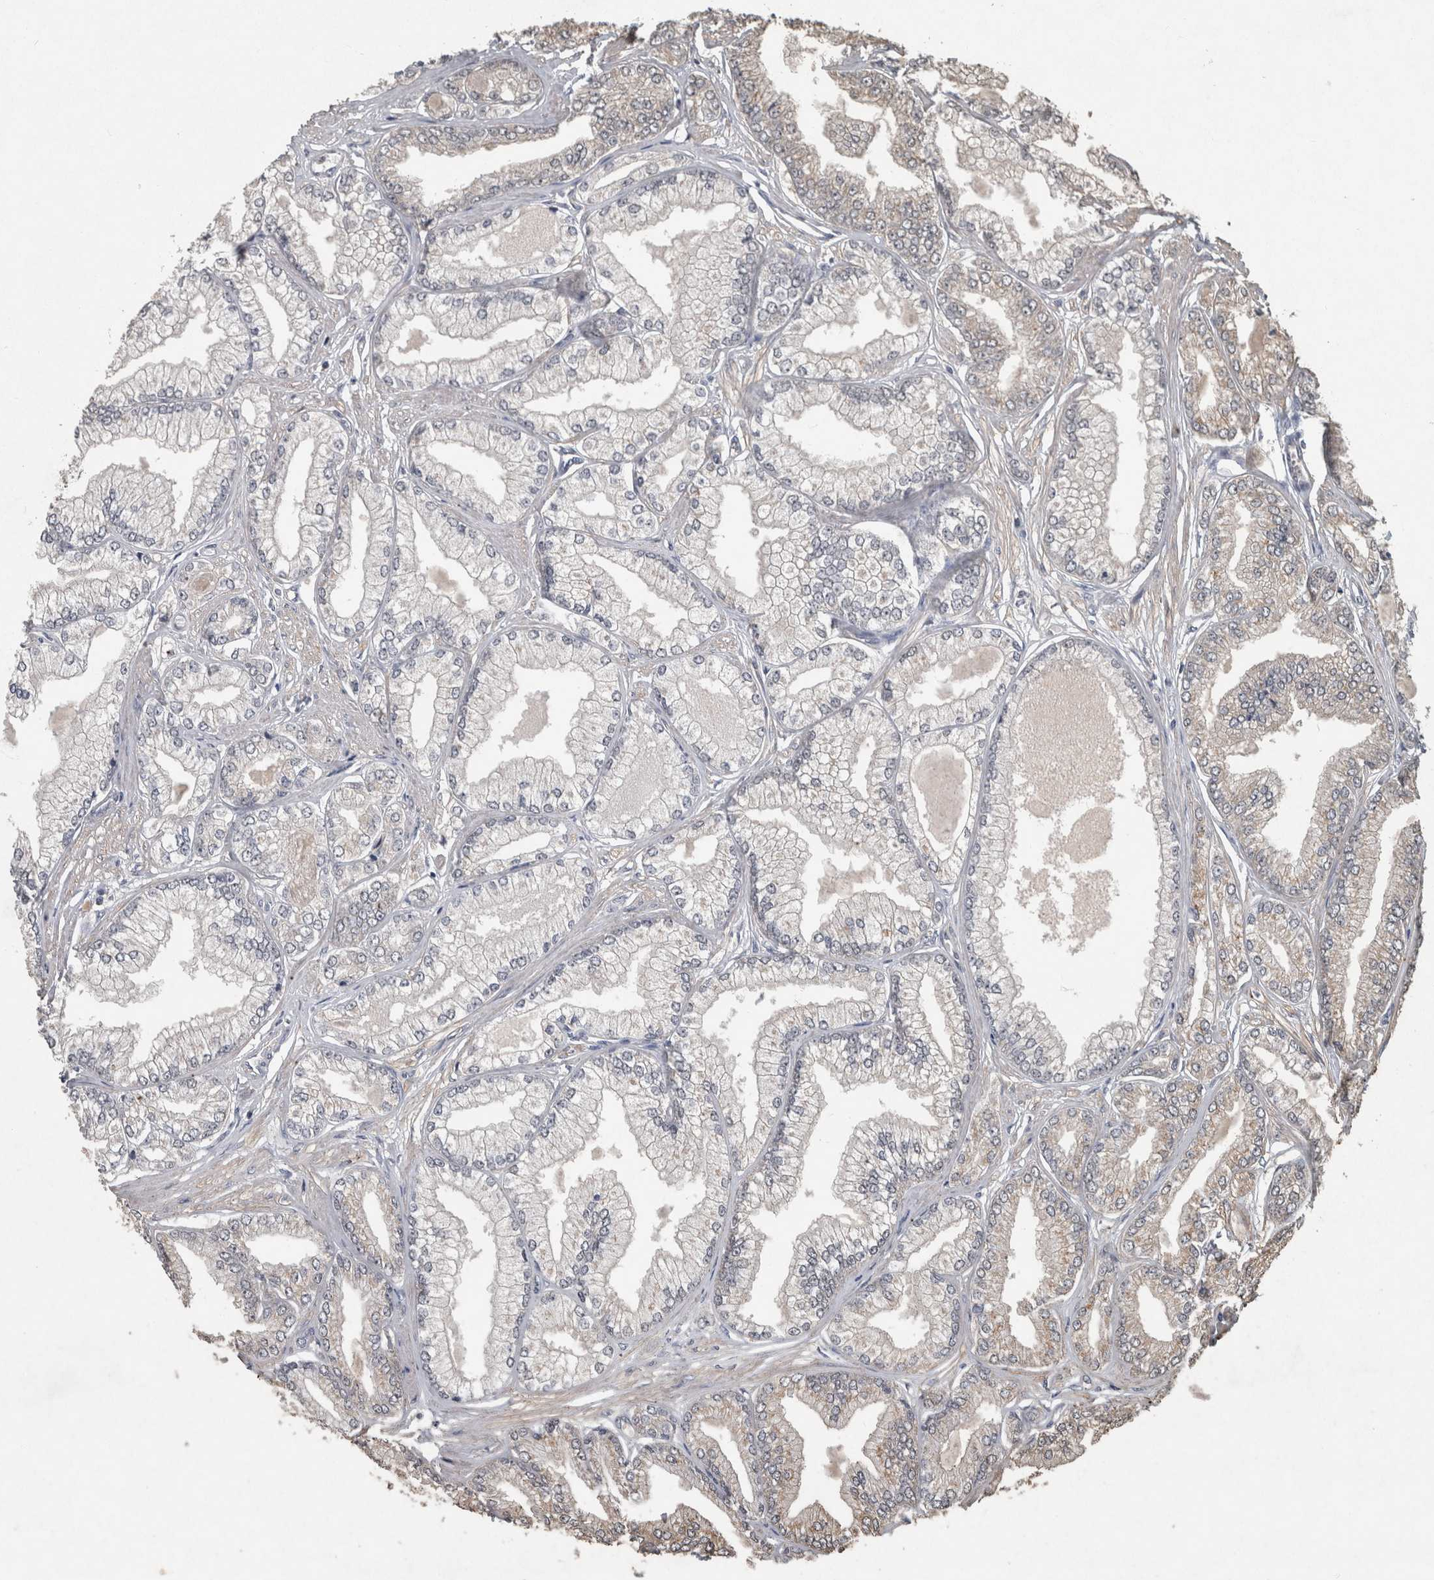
{"staining": {"intensity": "weak", "quantity": "<25%", "location": "cytoplasmic/membranous"}, "tissue": "prostate cancer", "cell_type": "Tumor cells", "image_type": "cancer", "snomed": [{"axis": "morphology", "description": "Adenocarcinoma, Low grade"}, {"axis": "topography", "description": "Prostate"}], "caption": "The micrograph displays no significant staining in tumor cells of prostate adenocarcinoma (low-grade).", "gene": "FGFRL1", "patient": {"sex": "male", "age": 52}}